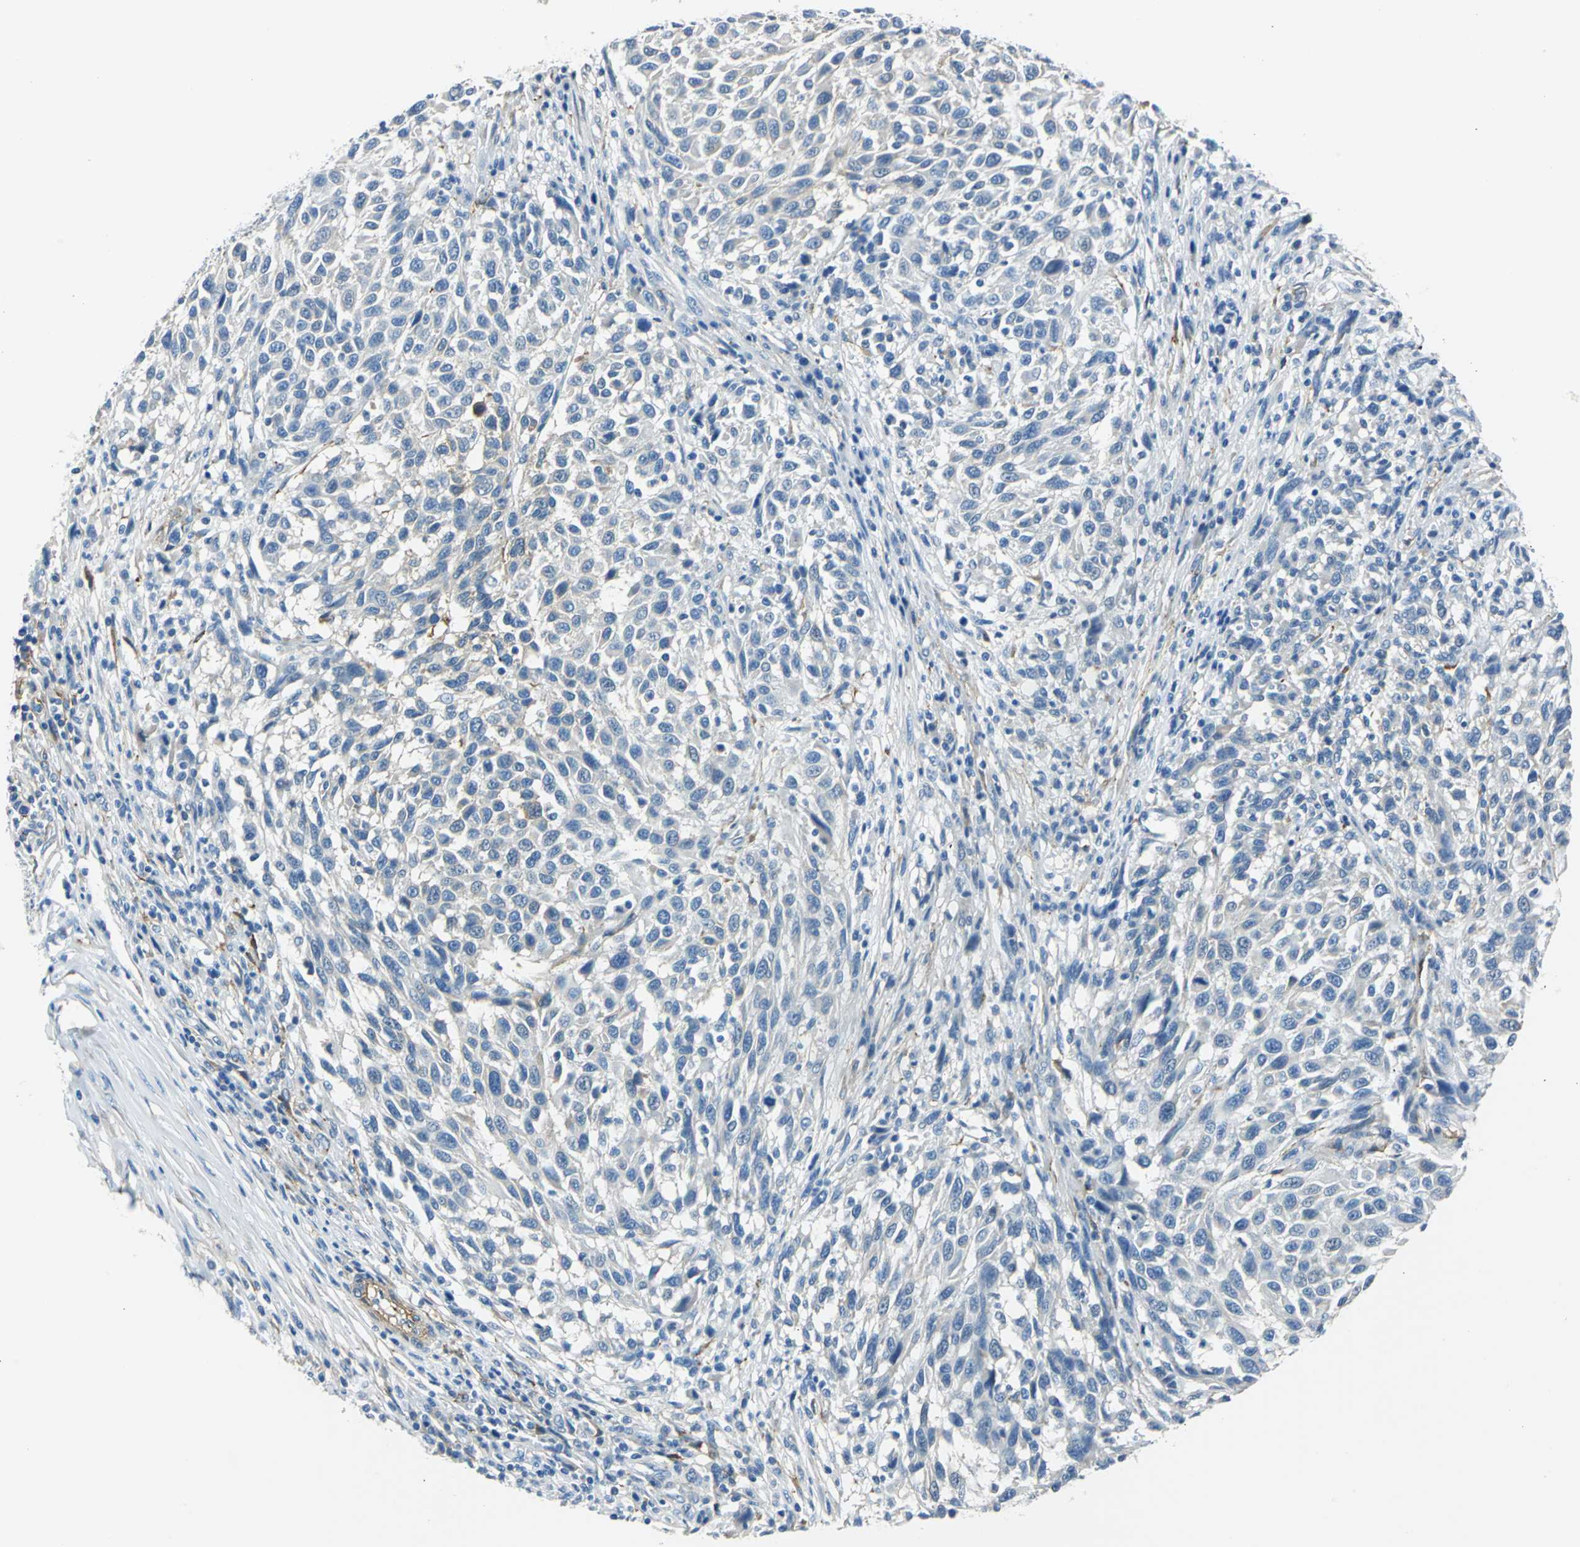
{"staining": {"intensity": "negative", "quantity": "none", "location": "none"}, "tissue": "melanoma", "cell_type": "Tumor cells", "image_type": "cancer", "snomed": [{"axis": "morphology", "description": "Malignant melanoma, Metastatic site"}, {"axis": "topography", "description": "Lymph node"}], "caption": "The histopathology image demonstrates no significant staining in tumor cells of melanoma.", "gene": "AKAP12", "patient": {"sex": "male", "age": 61}}